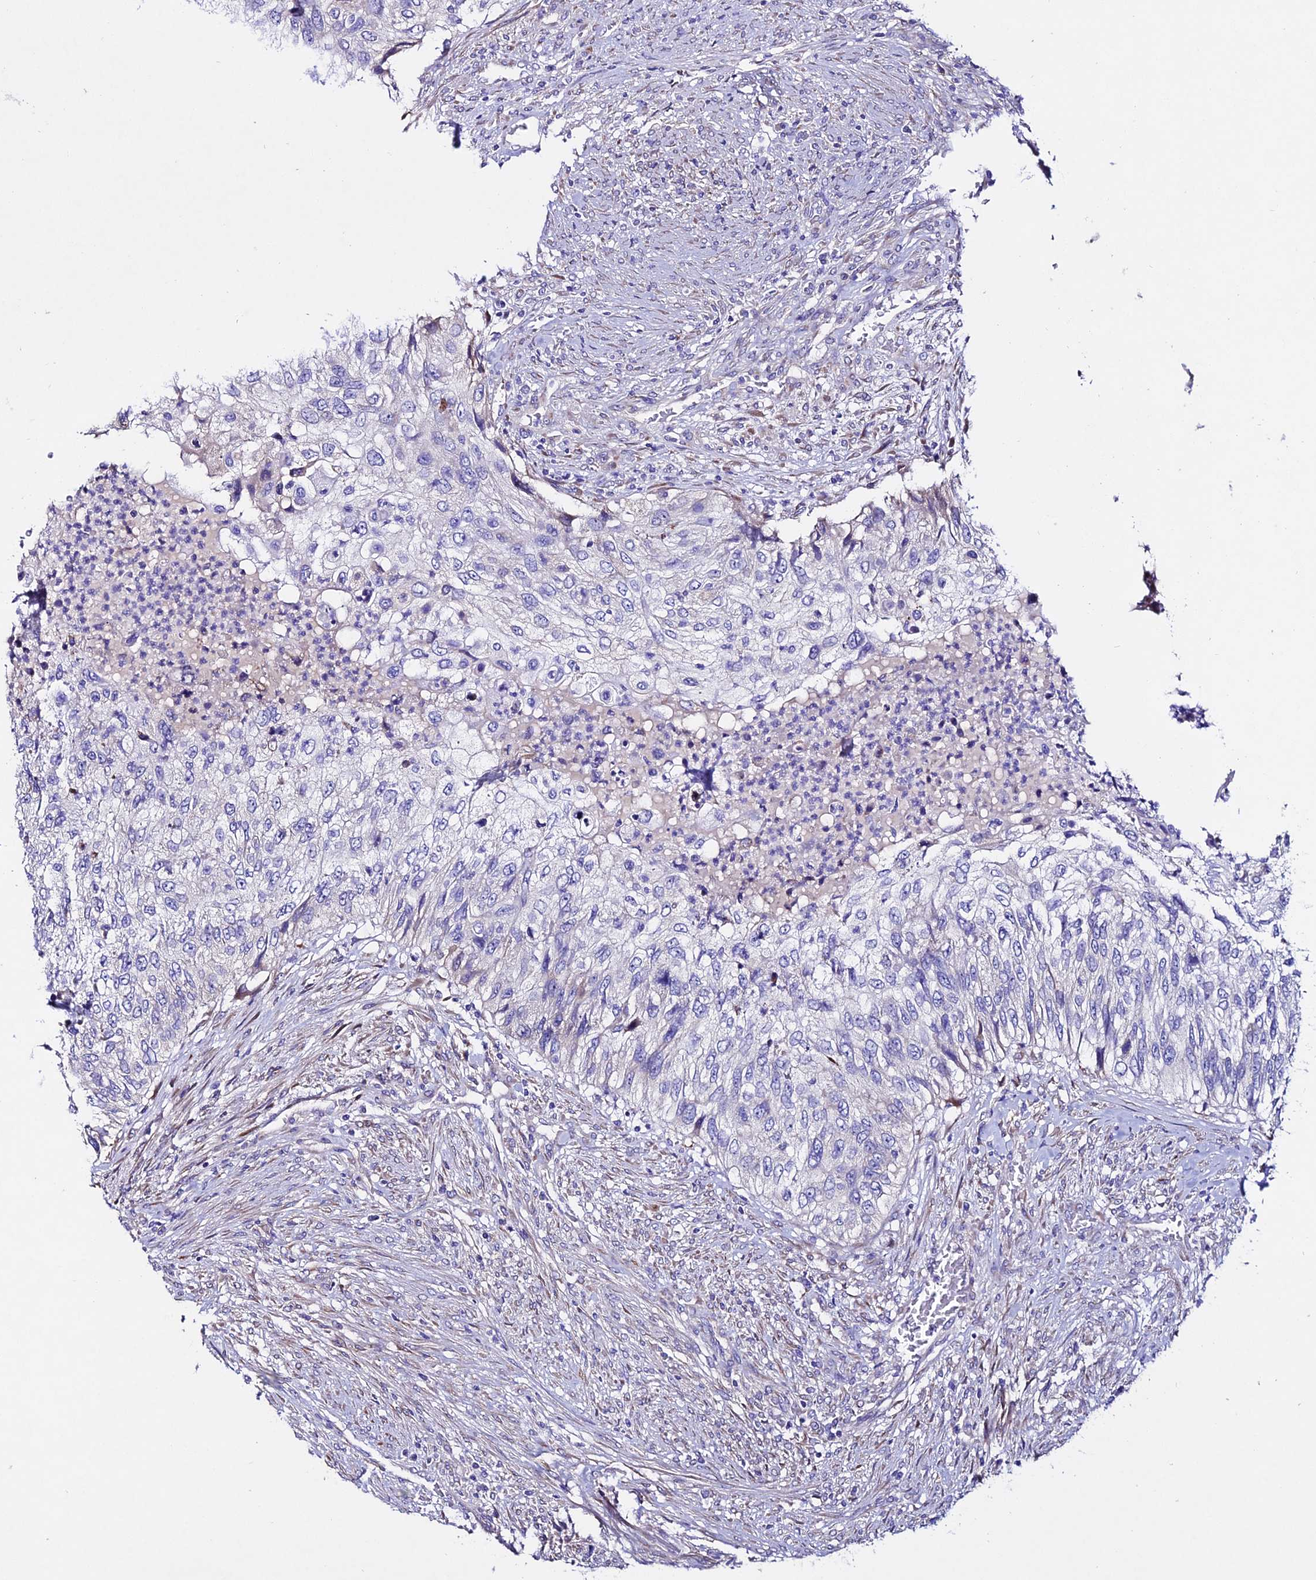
{"staining": {"intensity": "negative", "quantity": "none", "location": "none"}, "tissue": "urothelial cancer", "cell_type": "Tumor cells", "image_type": "cancer", "snomed": [{"axis": "morphology", "description": "Urothelial carcinoma, High grade"}, {"axis": "topography", "description": "Urinary bladder"}], "caption": "Protein analysis of urothelial carcinoma (high-grade) demonstrates no significant positivity in tumor cells.", "gene": "OR51Q1", "patient": {"sex": "female", "age": 60}}